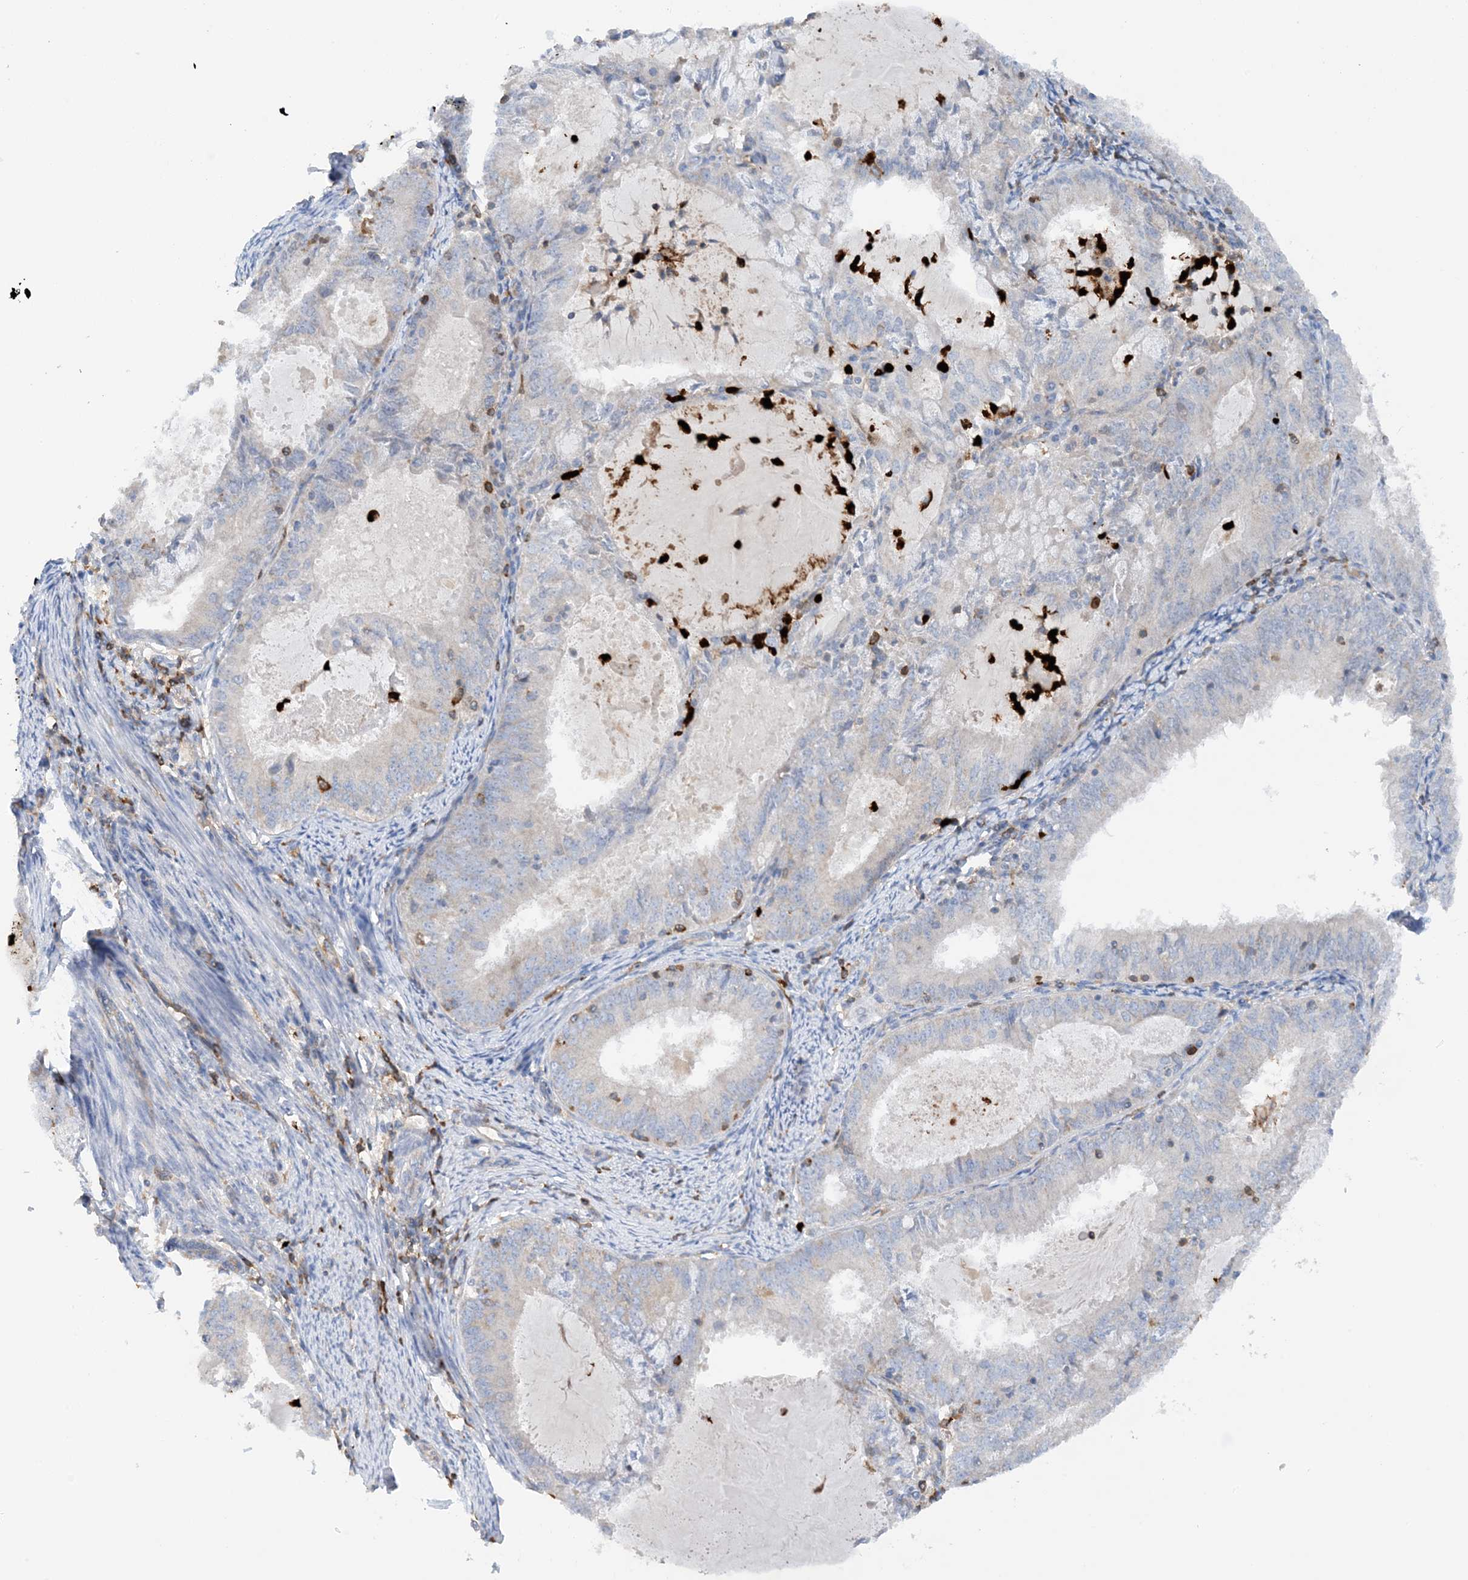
{"staining": {"intensity": "negative", "quantity": "none", "location": "none"}, "tissue": "endometrial cancer", "cell_type": "Tumor cells", "image_type": "cancer", "snomed": [{"axis": "morphology", "description": "Adenocarcinoma, NOS"}, {"axis": "topography", "description": "Endometrium"}], "caption": "An immunohistochemistry image of endometrial adenocarcinoma is shown. There is no staining in tumor cells of endometrial adenocarcinoma.", "gene": "PHACTR2", "patient": {"sex": "female", "age": 57}}